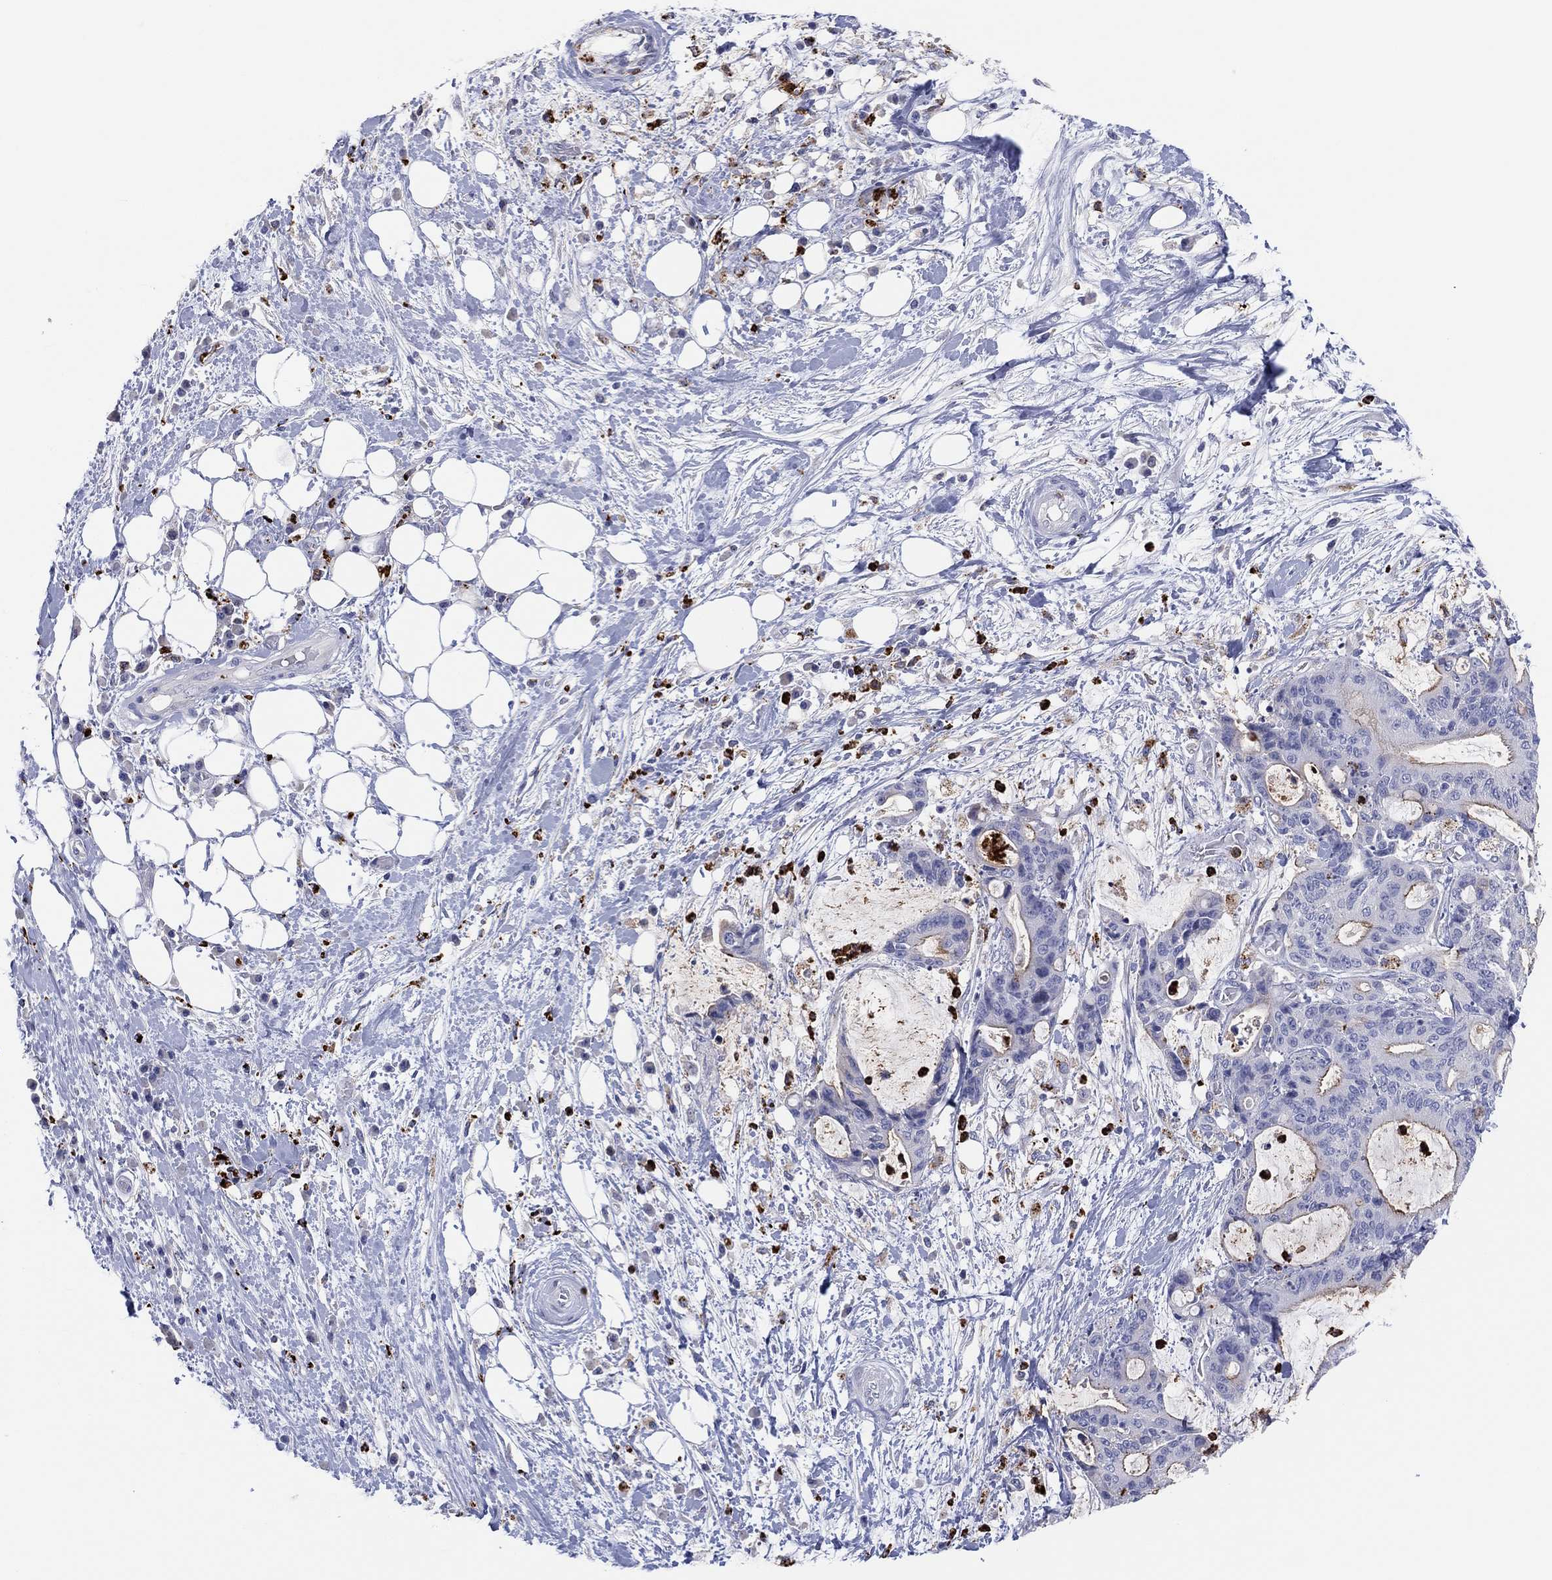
{"staining": {"intensity": "weak", "quantity": "<25%", "location": "cytoplasmic/membranous"}, "tissue": "liver cancer", "cell_type": "Tumor cells", "image_type": "cancer", "snomed": [{"axis": "morphology", "description": "Cholangiocarcinoma"}, {"axis": "topography", "description": "Liver"}], "caption": "The histopathology image demonstrates no staining of tumor cells in liver cancer.", "gene": "PLAC8", "patient": {"sex": "female", "age": 73}}